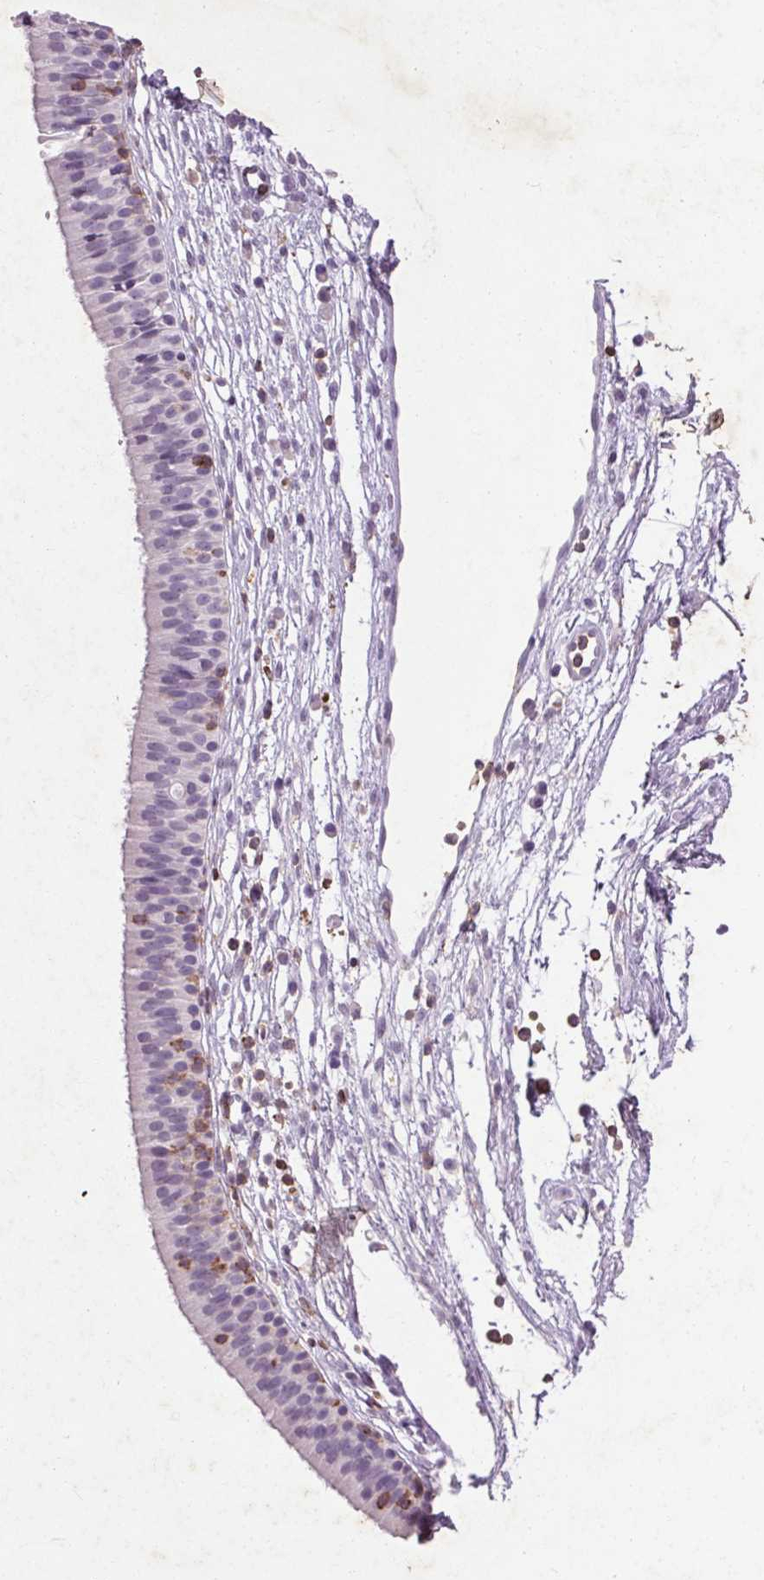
{"staining": {"intensity": "negative", "quantity": "none", "location": "none"}, "tissue": "nasopharynx", "cell_type": "Respiratory epithelial cells", "image_type": "normal", "snomed": [{"axis": "morphology", "description": "Normal tissue, NOS"}, {"axis": "topography", "description": "Nasopharynx"}], "caption": "A micrograph of nasopharynx stained for a protein exhibits no brown staining in respiratory epithelial cells. The staining is performed using DAB brown chromogen with nuclei counter-stained in using hematoxylin.", "gene": "FNDC7", "patient": {"sex": "male", "age": 24}}